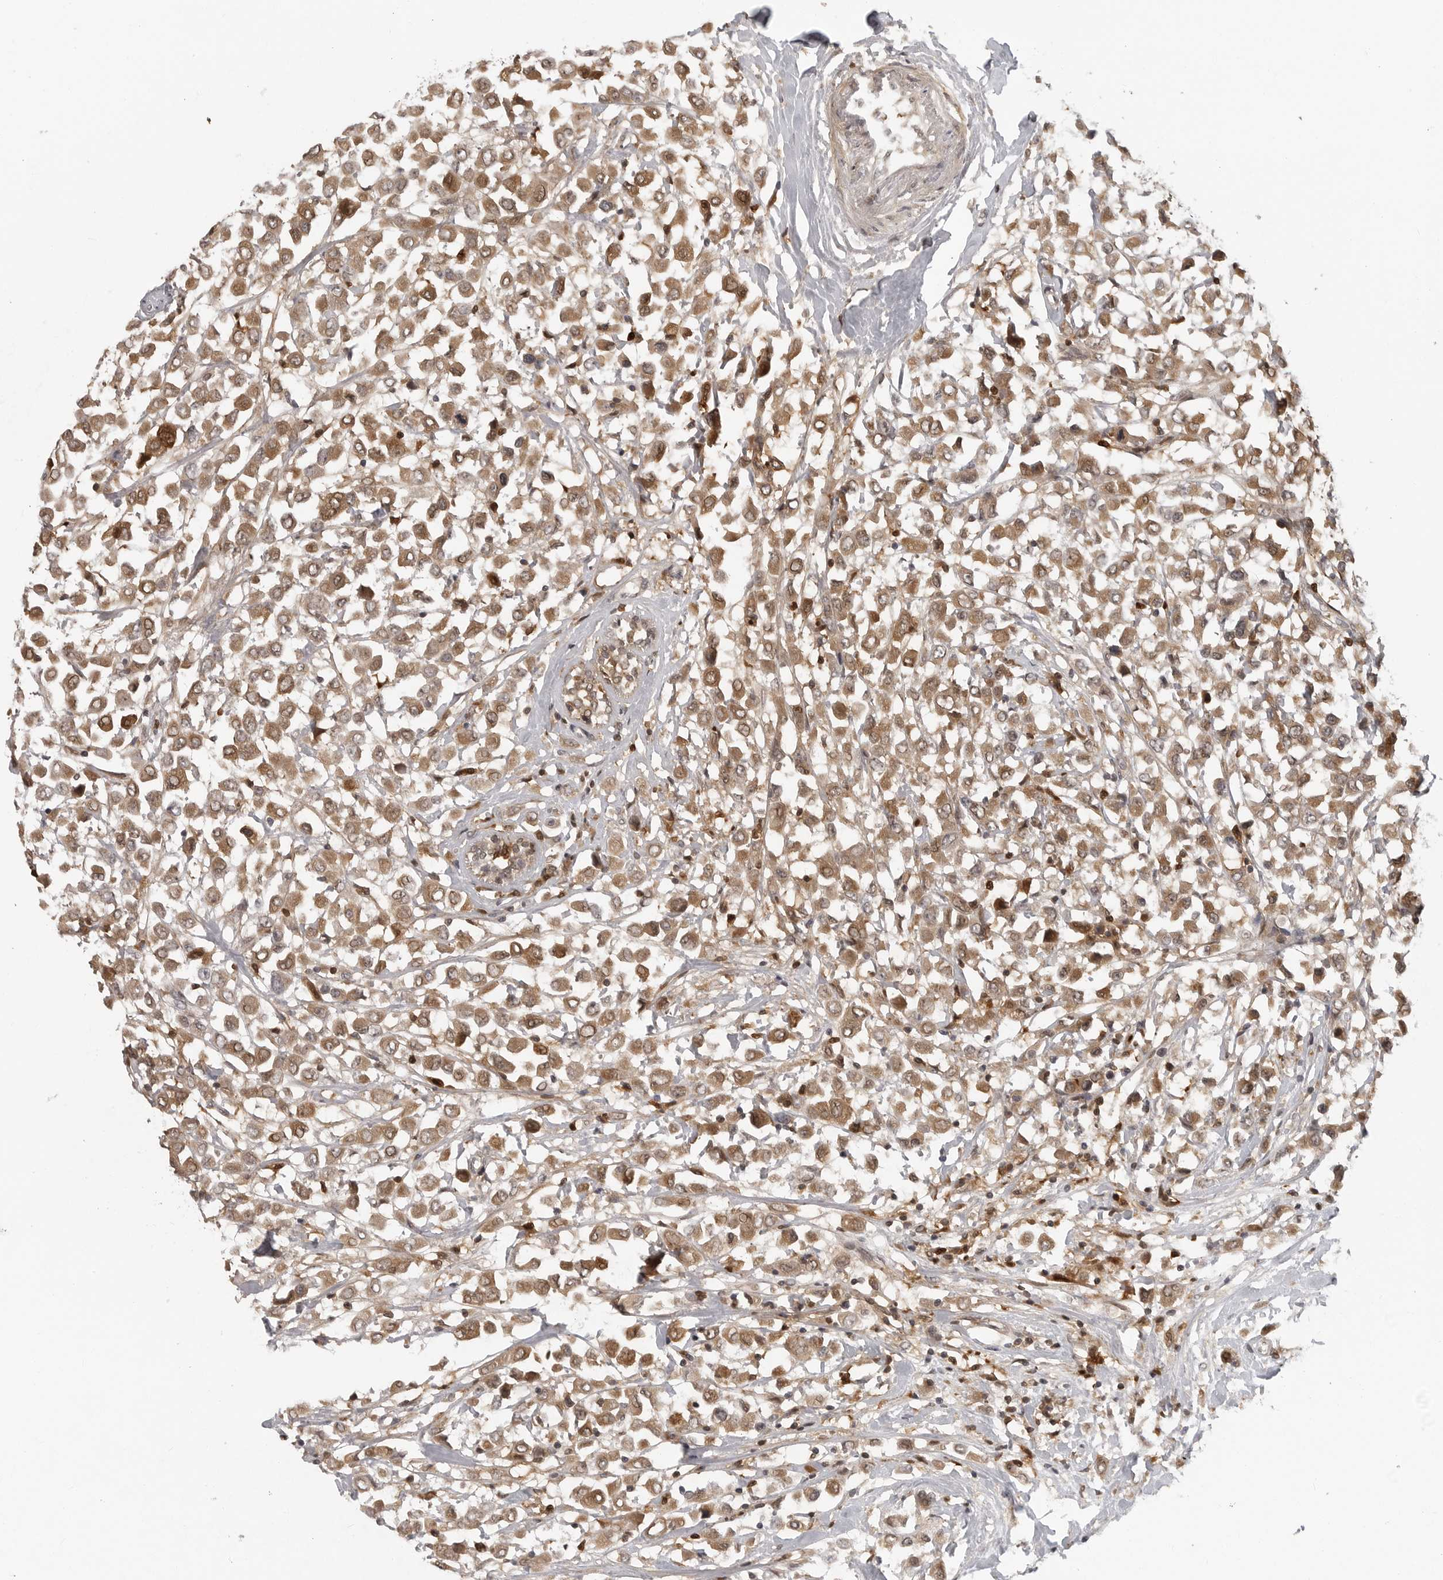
{"staining": {"intensity": "moderate", "quantity": ">75%", "location": "cytoplasmic/membranous"}, "tissue": "breast cancer", "cell_type": "Tumor cells", "image_type": "cancer", "snomed": [{"axis": "morphology", "description": "Duct carcinoma"}, {"axis": "topography", "description": "Breast"}], "caption": "This micrograph demonstrates breast infiltrating ductal carcinoma stained with immunohistochemistry (IHC) to label a protein in brown. The cytoplasmic/membranous of tumor cells show moderate positivity for the protein. Nuclei are counter-stained blue.", "gene": "CTIF", "patient": {"sex": "female", "age": 61}}